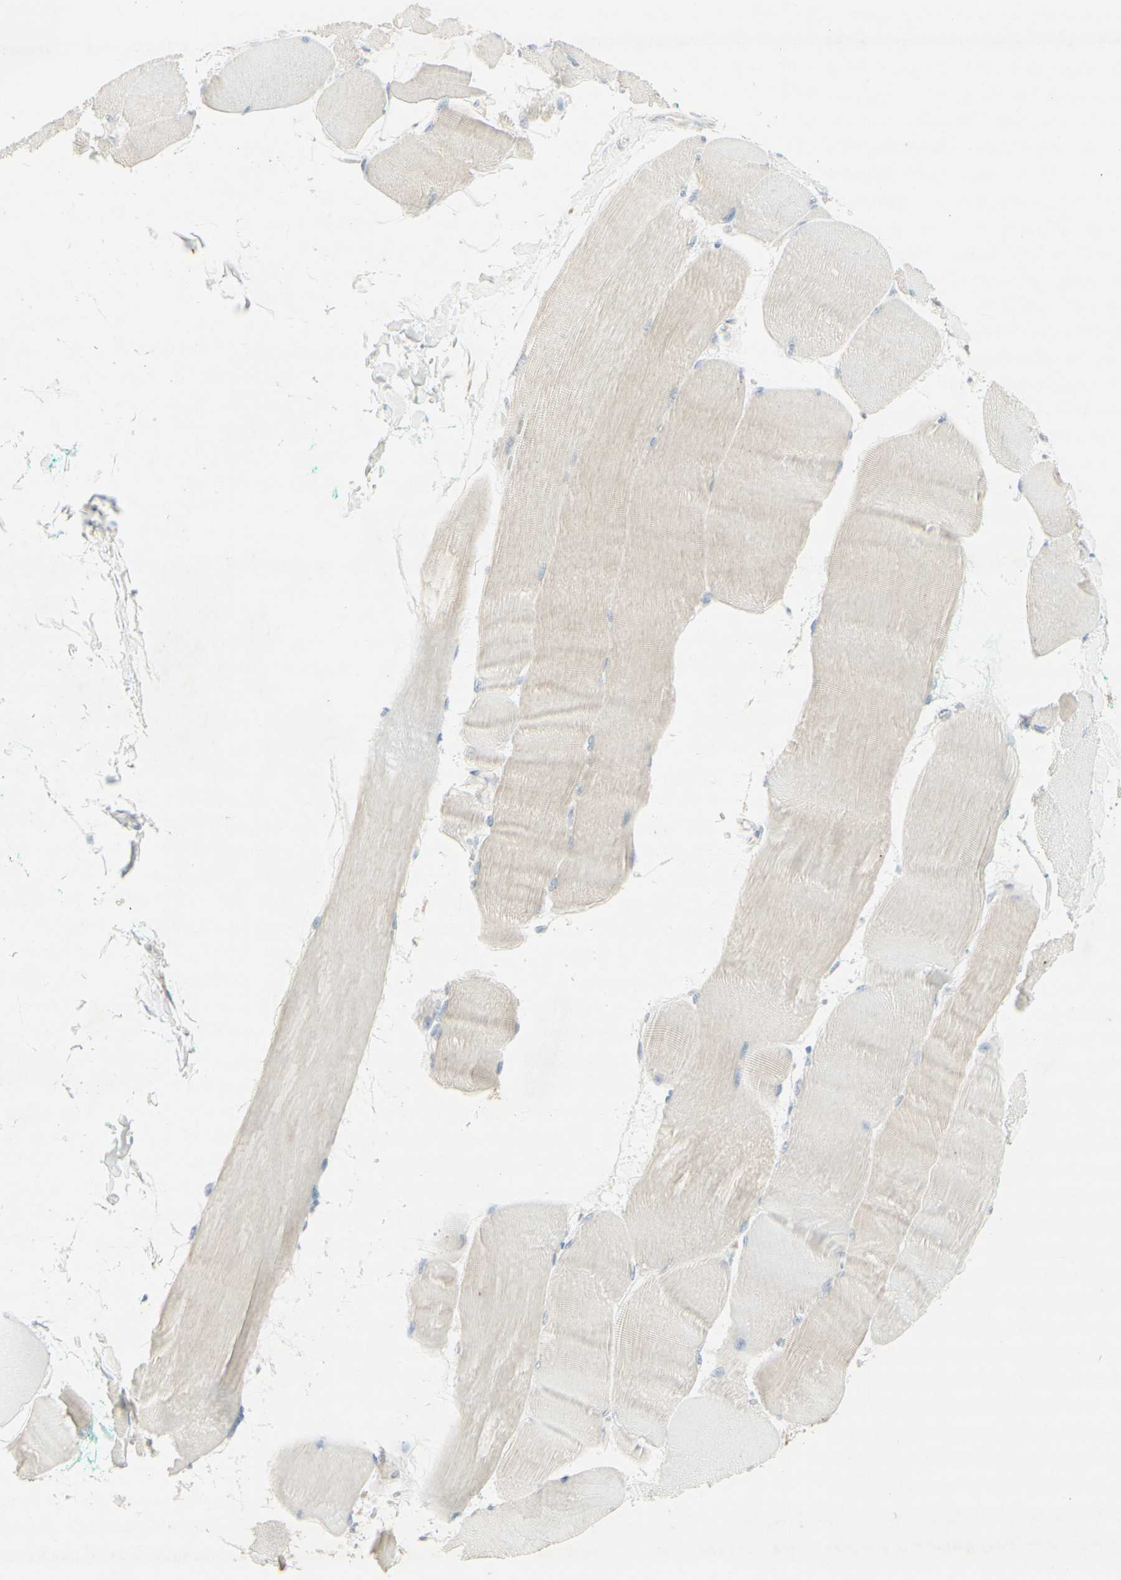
{"staining": {"intensity": "negative", "quantity": "none", "location": "none"}, "tissue": "skeletal muscle", "cell_type": "Myocytes", "image_type": "normal", "snomed": [{"axis": "morphology", "description": "Normal tissue, NOS"}, {"axis": "morphology", "description": "Squamous cell carcinoma, NOS"}, {"axis": "topography", "description": "Skeletal muscle"}], "caption": "IHC micrograph of benign skeletal muscle stained for a protein (brown), which demonstrates no expression in myocytes.", "gene": "ATP6V1B1", "patient": {"sex": "male", "age": 51}}